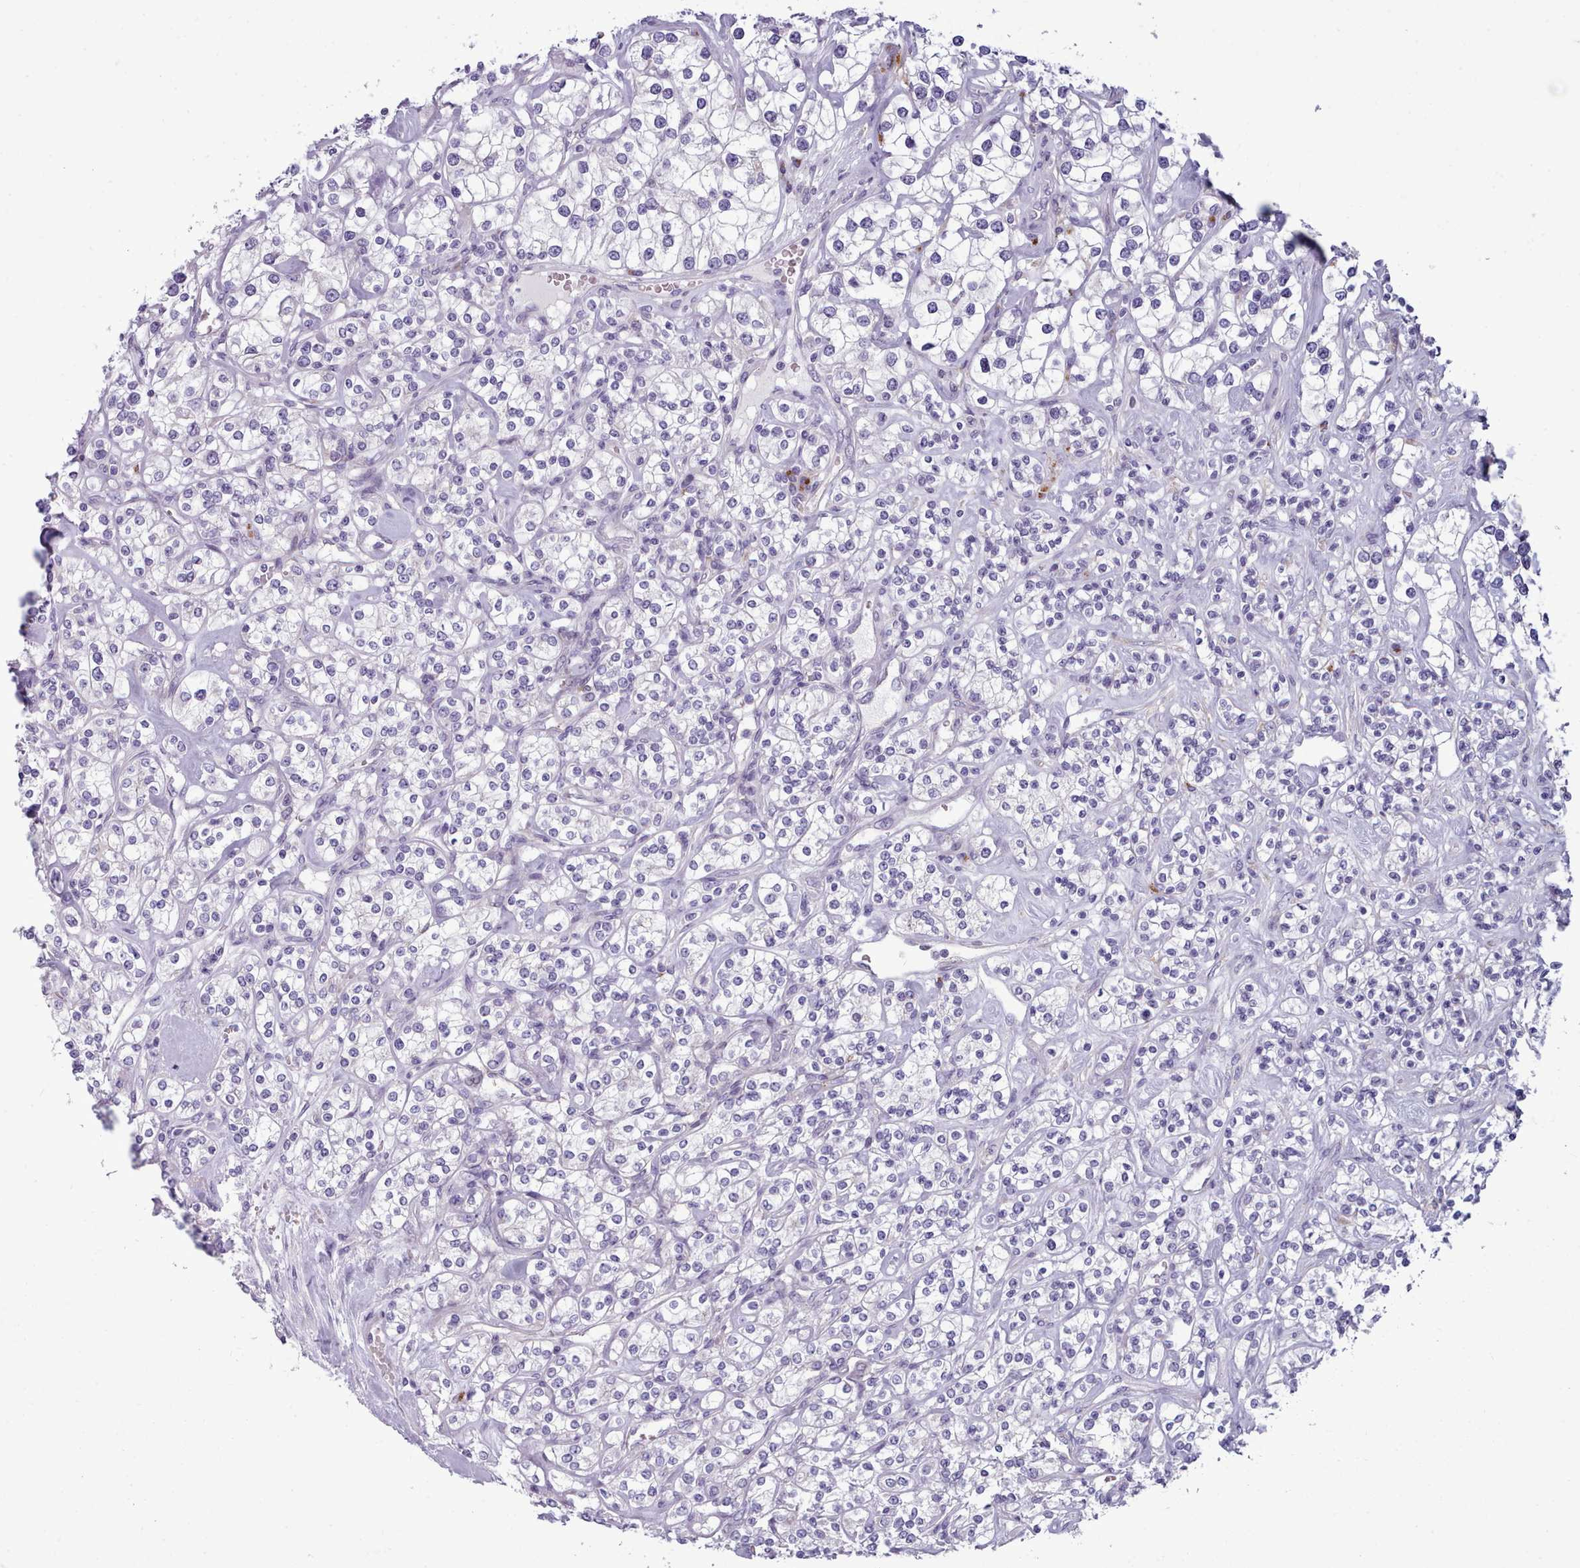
{"staining": {"intensity": "negative", "quantity": "none", "location": "none"}, "tissue": "renal cancer", "cell_type": "Tumor cells", "image_type": "cancer", "snomed": [{"axis": "morphology", "description": "Adenocarcinoma, NOS"}, {"axis": "topography", "description": "Kidney"}], "caption": "This is an immunohistochemistry photomicrograph of human renal adenocarcinoma. There is no positivity in tumor cells.", "gene": "MYRFL", "patient": {"sex": "male", "age": 77}}